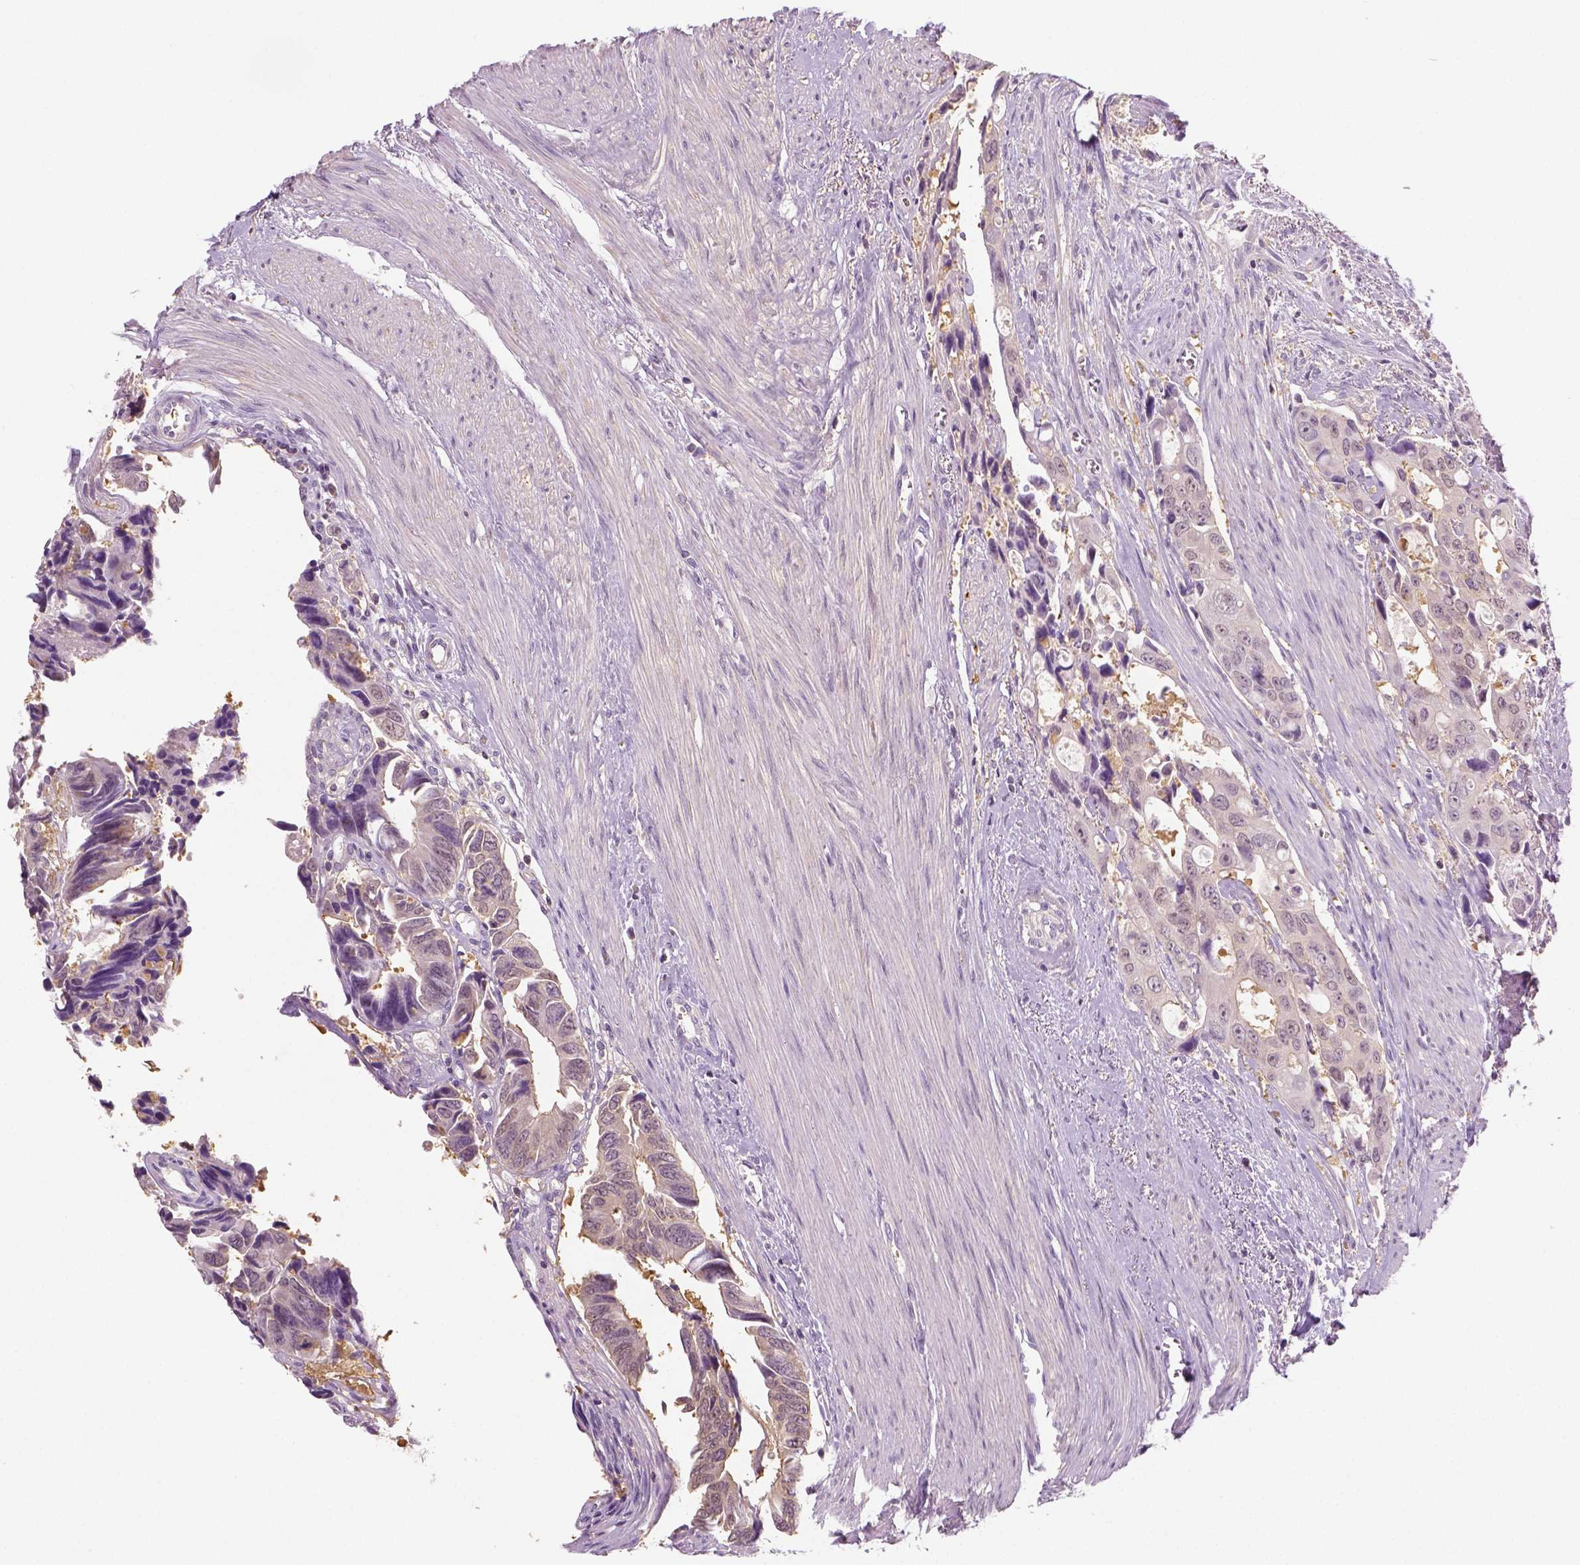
{"staining": {"intensity": "negative", "quantity": "none", "location": "none"}, "tissue": "colorectal cancer", "cell_type": "Tumor cells", "image_type": "cancer", "snomed": [{"axis": "morphology", "description": "Adenocarcinoma, NOS"}, {"axis": "topography", "description": "Rectum"}], "caption": "Protein analysis of colorectal cancer (adenocarcinoma) demonstrates no significant staining in tumor cells.", "gene": "EPHB1", "patient": {"sex": "male", "age": 76}}